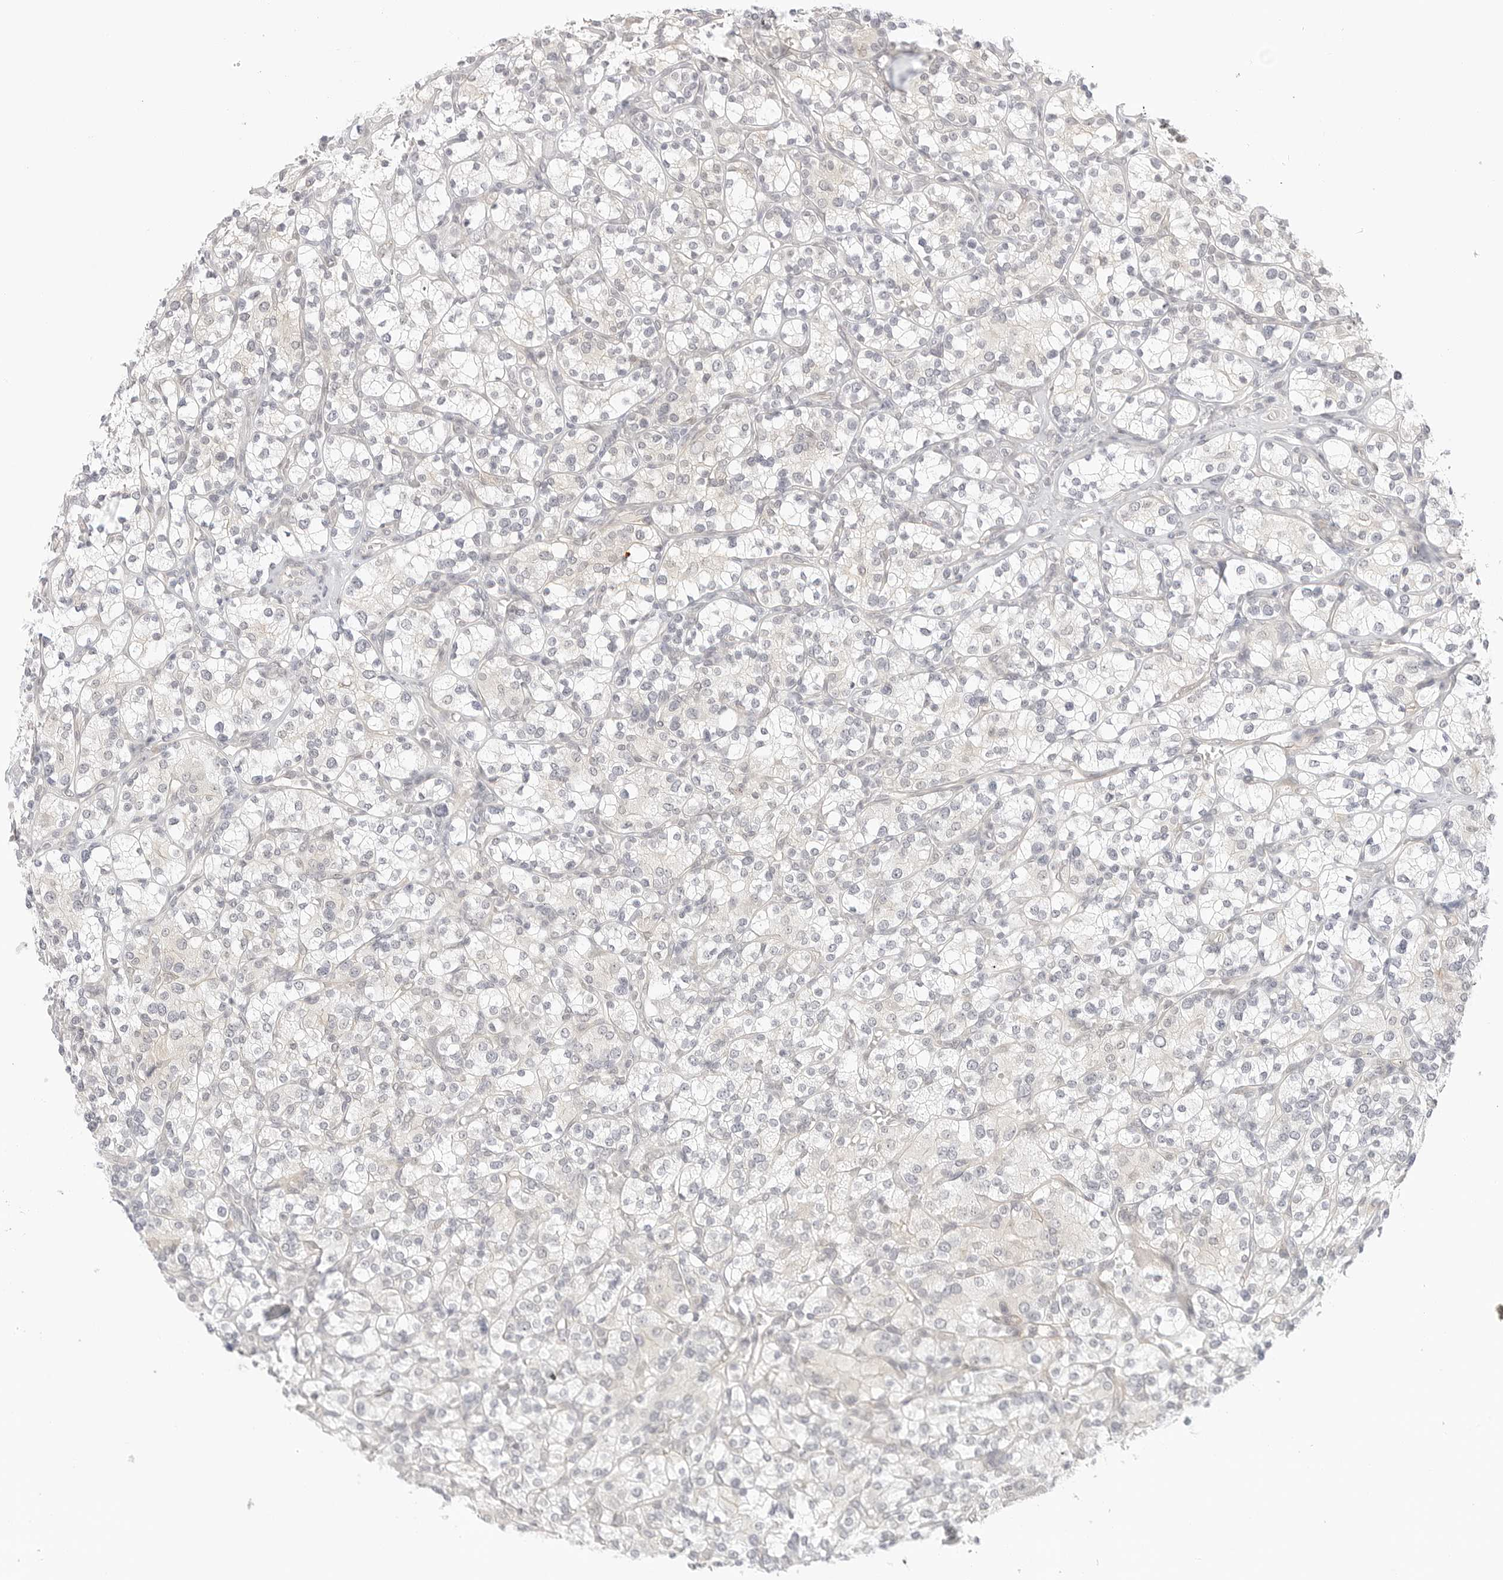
{"staining": {"intensity": "negative", "quantity": "none", "location": "none"}, "tissue": "renal cancer", "cell_type": "Tumor cells", "image_type": "cancer", "snomed": [{"axis": "morphology", "description": "Adenocarcinoma, NOS"}, {"axis": "topography", "description": "Kidney"}], "caption": "Tumor cells show no significant protein positivity in renal adenocarcinoma. Nuclei are stained in blue.", "gene": "TCP1", "patient": {"sex": "male", "age": 77}}